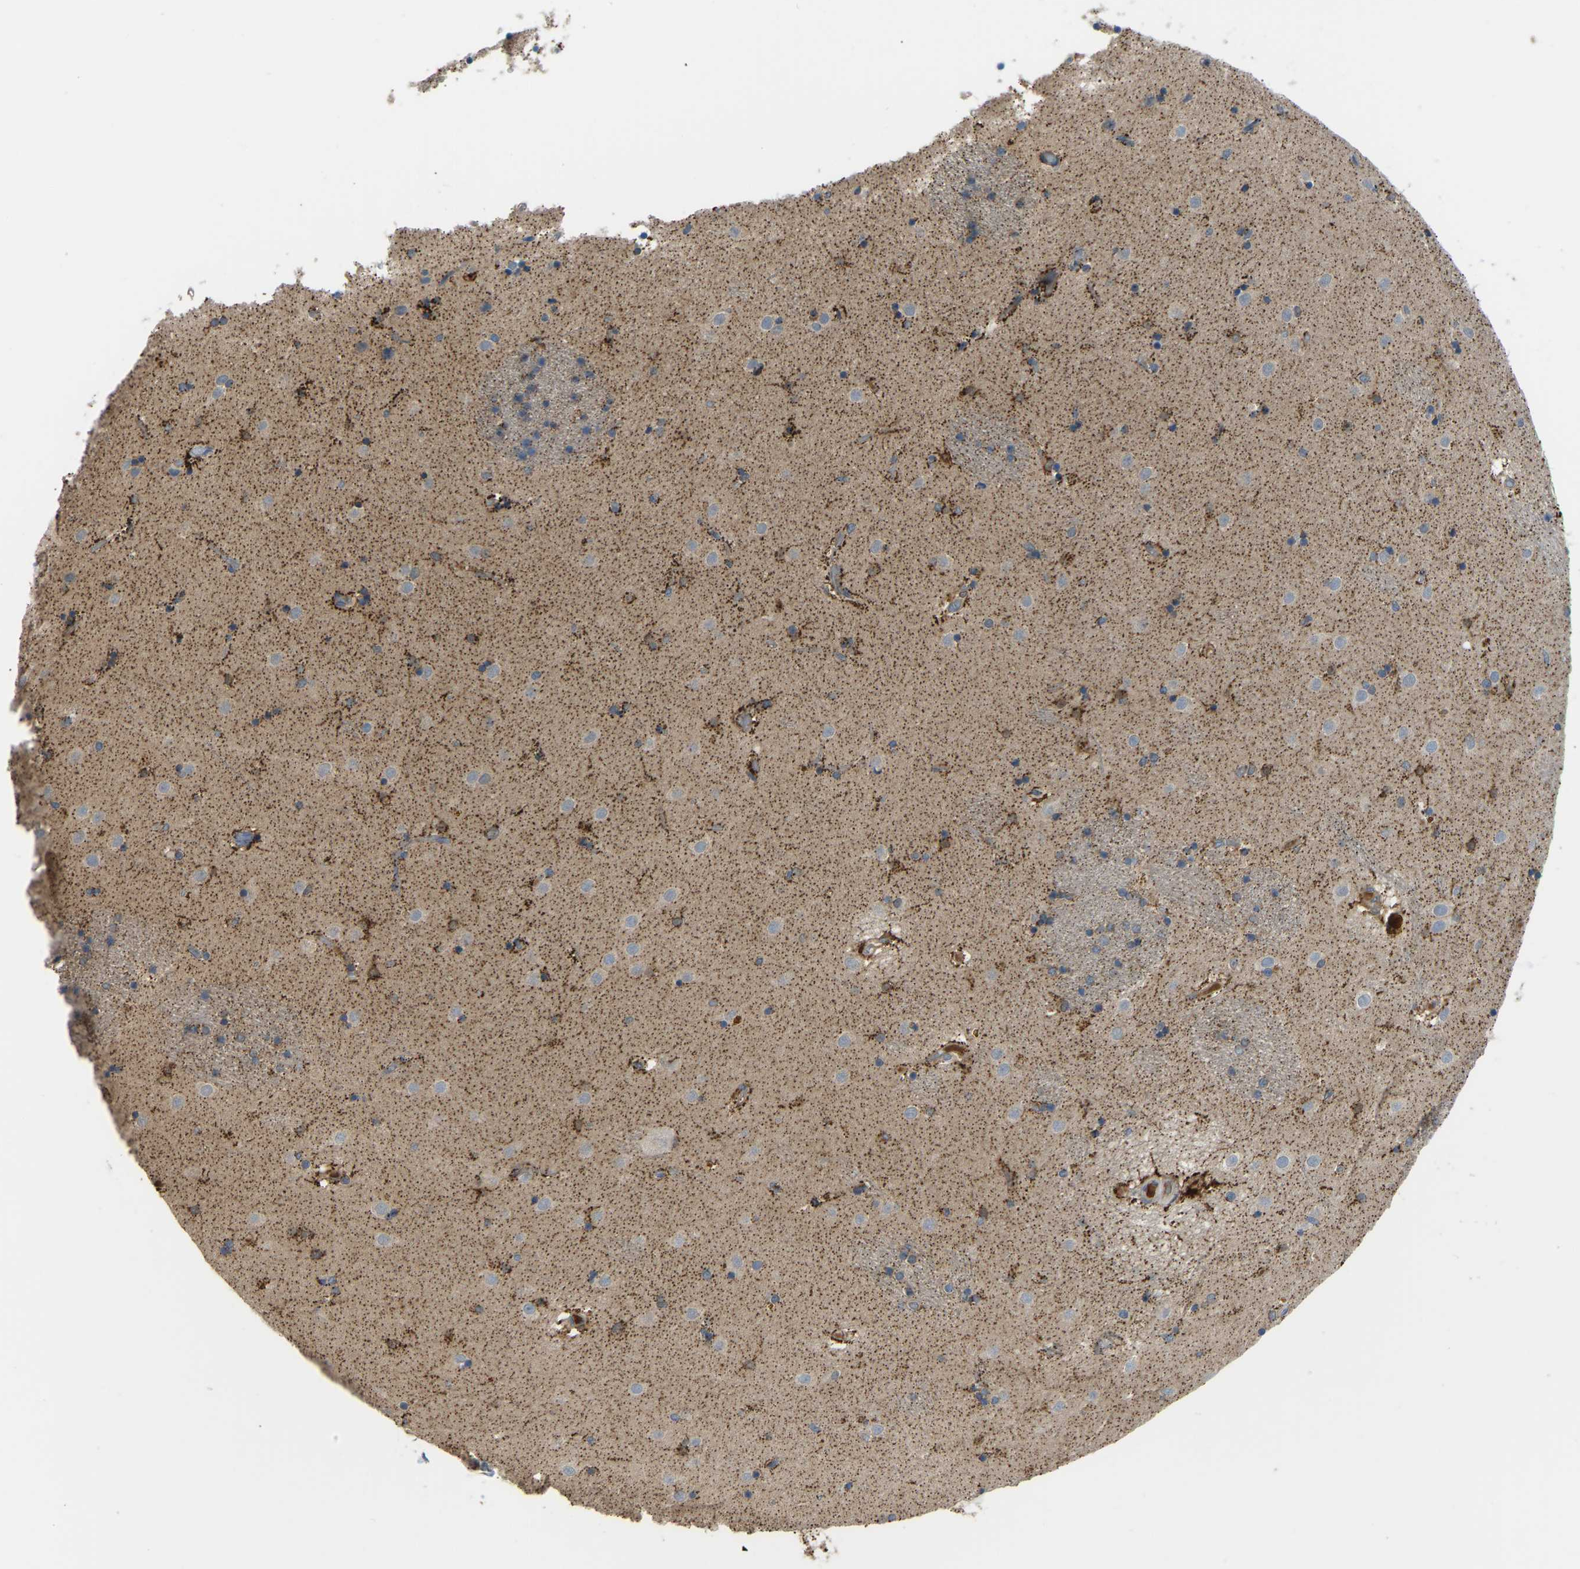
{"staining": {"intensity": "moderate", "quantity": "25%-75%", "location": "cytoplasmic/membranous"}, "tissue": "caudate", "cell_type": "Glial cells", "image_type": "normal", "snomed": [{"axis": "morphology", "description": "Normal tissue, NOS"}, {"axis": "topography", "description": "Lateral ventricle wall"}], "caption": "Protein expression analysis of normal caudate reveals moderate cytoplasmic/membranous expression in approximately 25%-75% of glial cells. Using DAB (brown) and hematoxylin (blue) stains, captured at high magnification using brightfield microscopy.", "gene": "RBP1", "patient": {"sex": "male", "age": 70}}